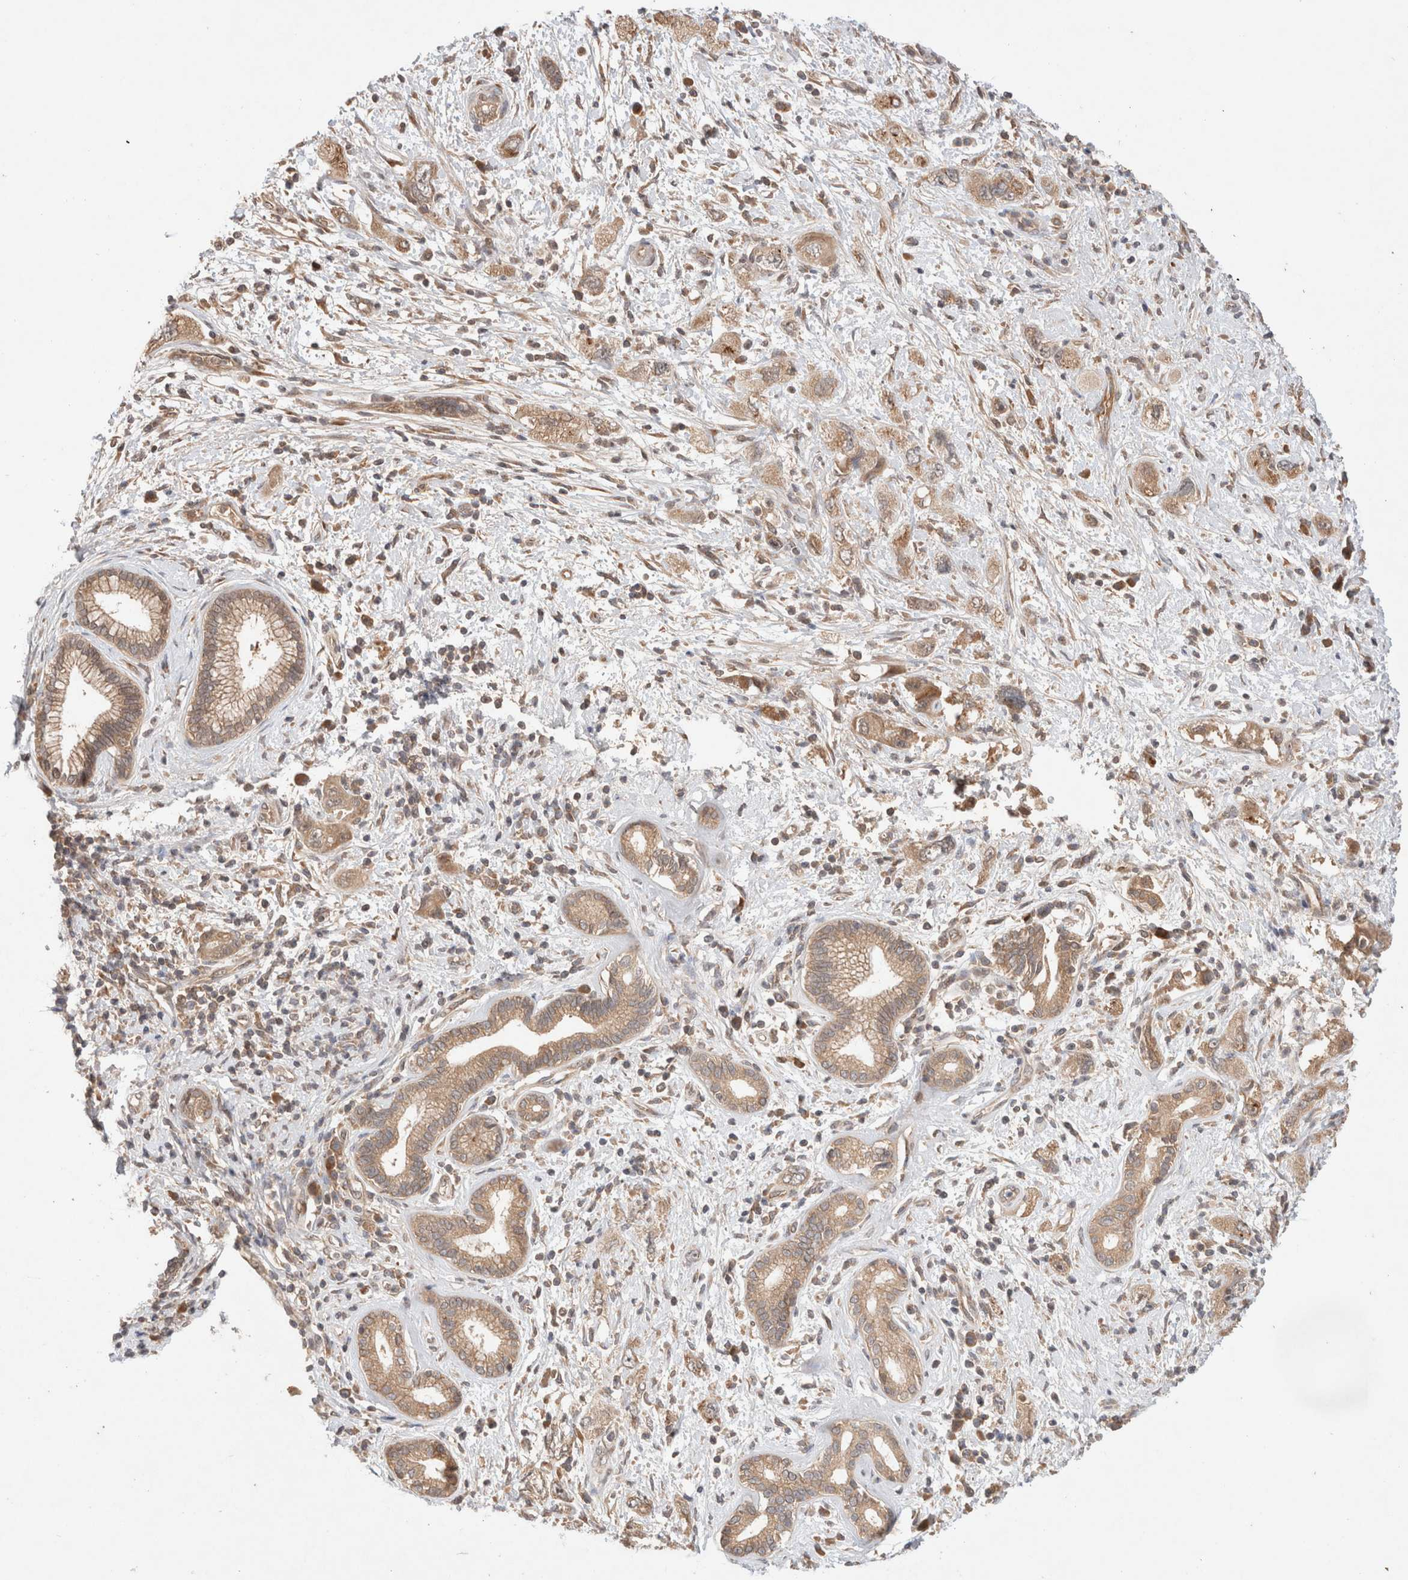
{"staining": {"intensity": "moderate", "quantity": ">75%", "location": "cytoplasmic/membranous"}, "tissue": "pancreatic cancer", "cell_type": "Tumor cells", "image_type": "cancer", "snomed": [{"axis": "morphology", "description": "Adenocarcinoma, NOS"}, {"axis": "topography", "description": "Pancreas"}], "caption": "Pancreatic cancer (adenocarcinoma) stained with a brown dye displays moderate cytoplasmic/membranous positive positivity in approximately >75% of tumor cells.", "gene": "KLHL20", "patient": {"sex": "female", "age": 73}}